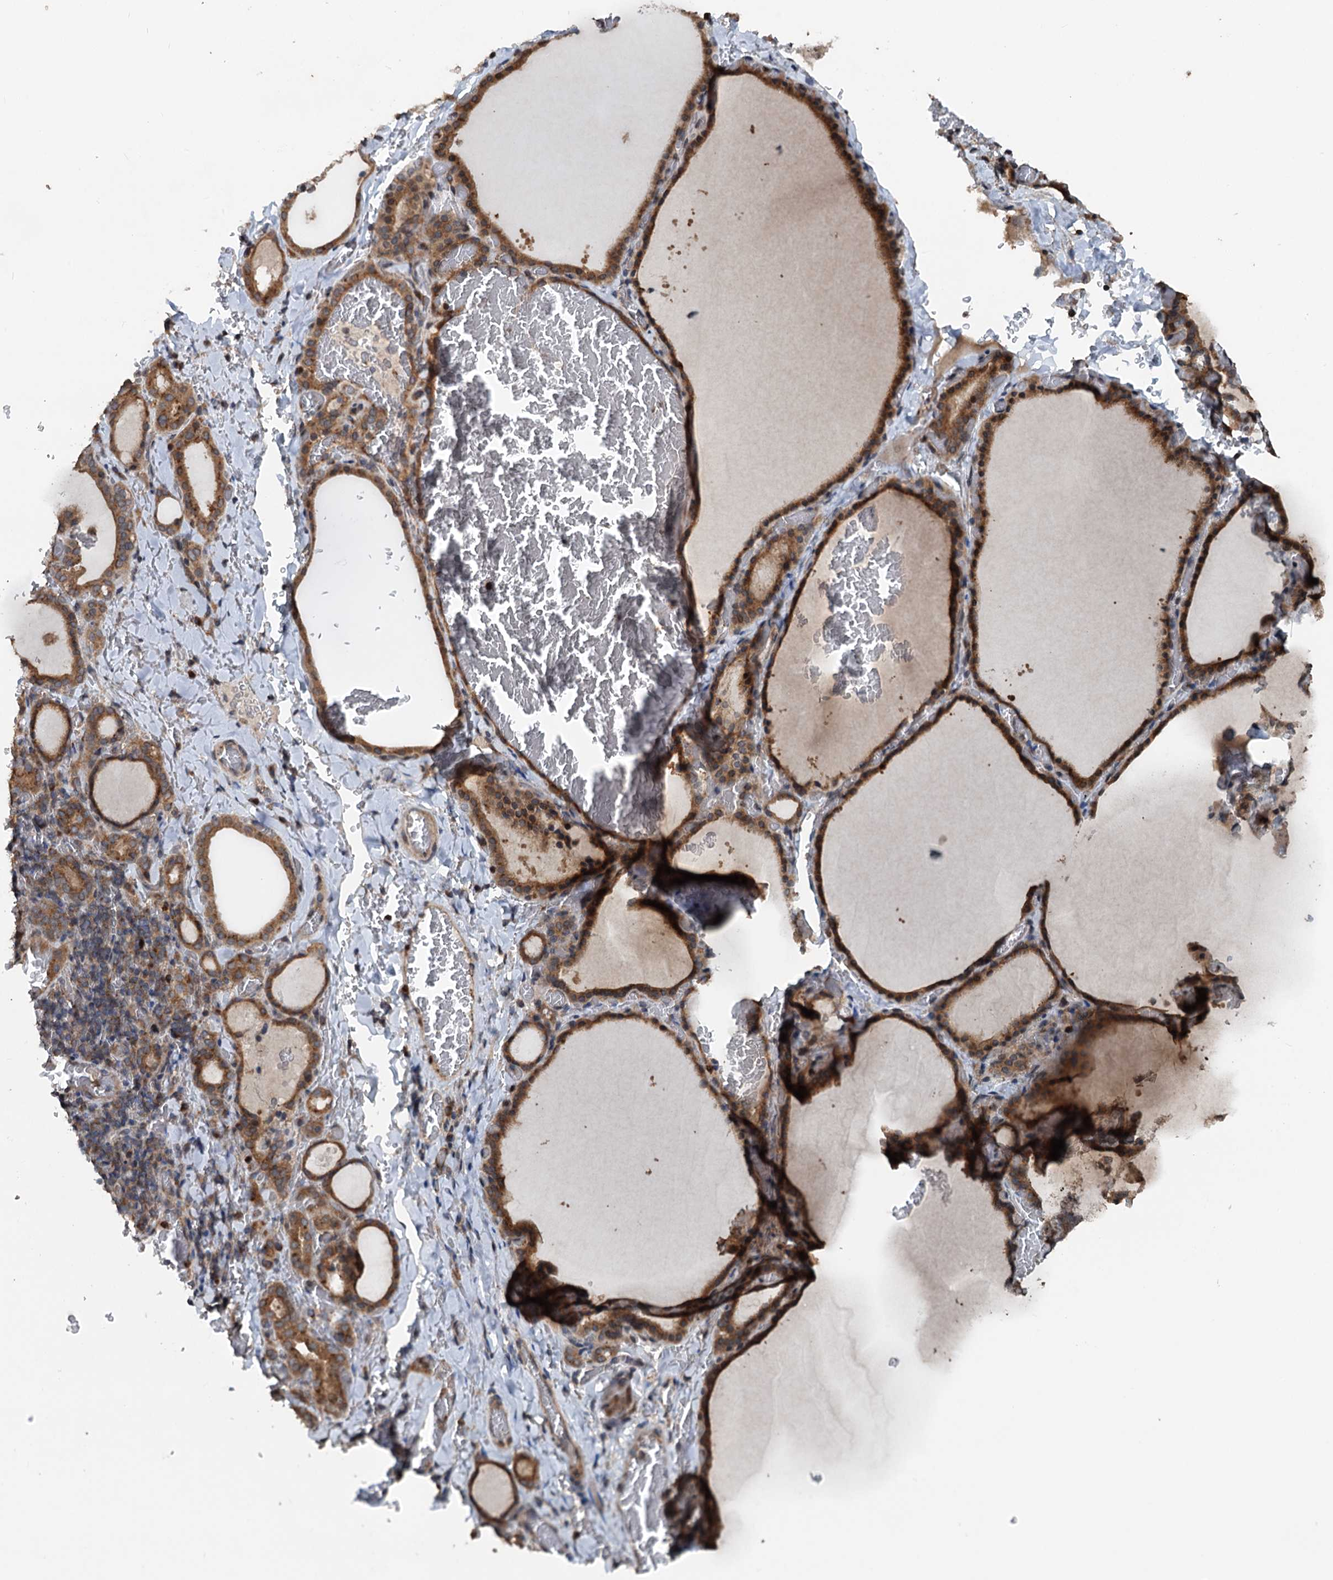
{"staining": {"intensity": "moderate", "quantity": ">75%", "location": "cytoplasmic/membranous"}, "tissue": "thyroid gland", "cell_type": "Glandular cells", "image_type": "normal", "snomed": [{"axis": "morphology", "description": "Normal tissue, NOS"}, {"axis": "topography", "description": "Thyroid gland"}], "caption": "Protein staining of unremarkable thyroid gland exhibits moderate cytoplasmic/membranous positivity in approximately >75% of glandular cells.", "gene": "N4BP2L2", "patient": {"sex": "female", "age": 39}}